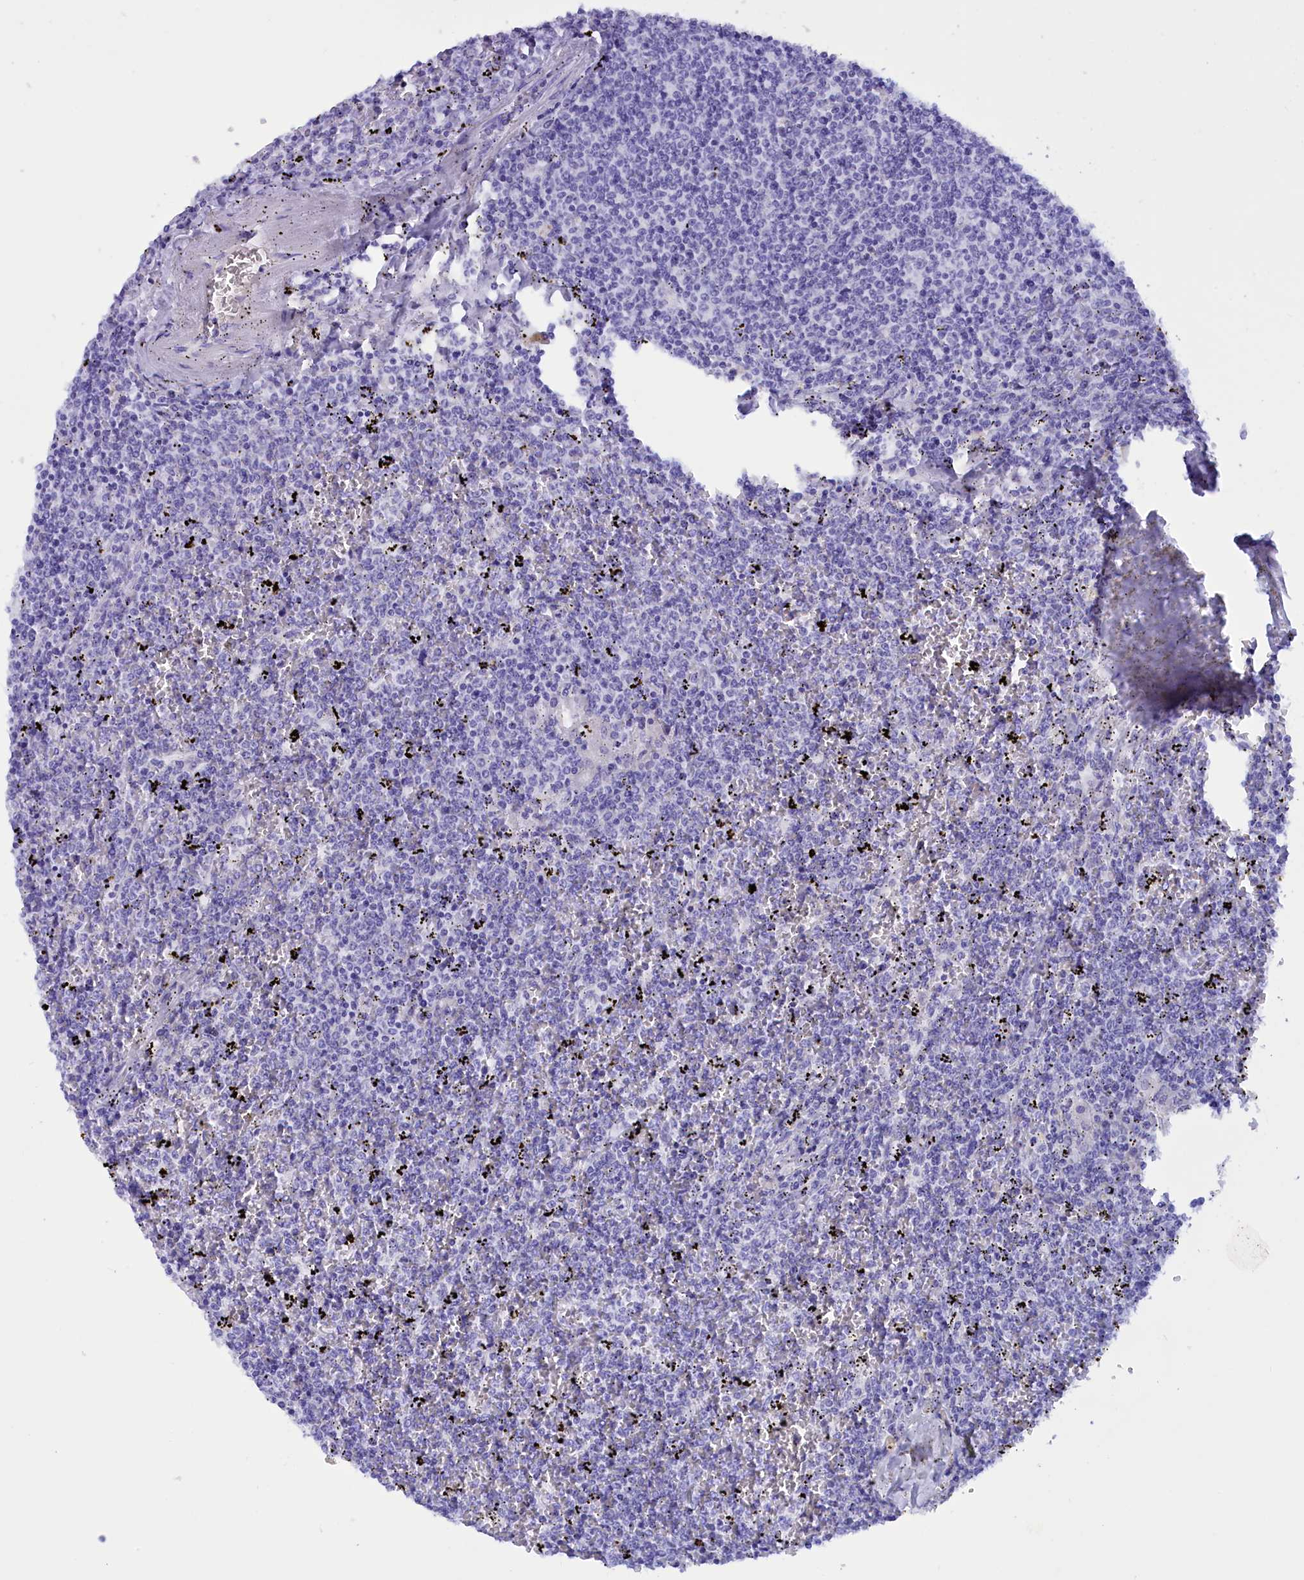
{"staining": {"intensity": "negative", "quantity": "none", "location": "none"}, "tissue": "lymphoma", "cell_type": "Tumor cells", "image_type": "cancer", "snomed": [{"axis": "morphology", "description": "Malignant lymphoma, non-Hodgkin's type, Low grade"}, {"axis": "topography", "description": "Spleen"}], "caption": "Tumor cells show no significant protein positivity in malignant lymphoma, non-Hodgkin's type (low-grade).", "gene": "BRI3", "patient": {"sex": "female", "age": 19}}